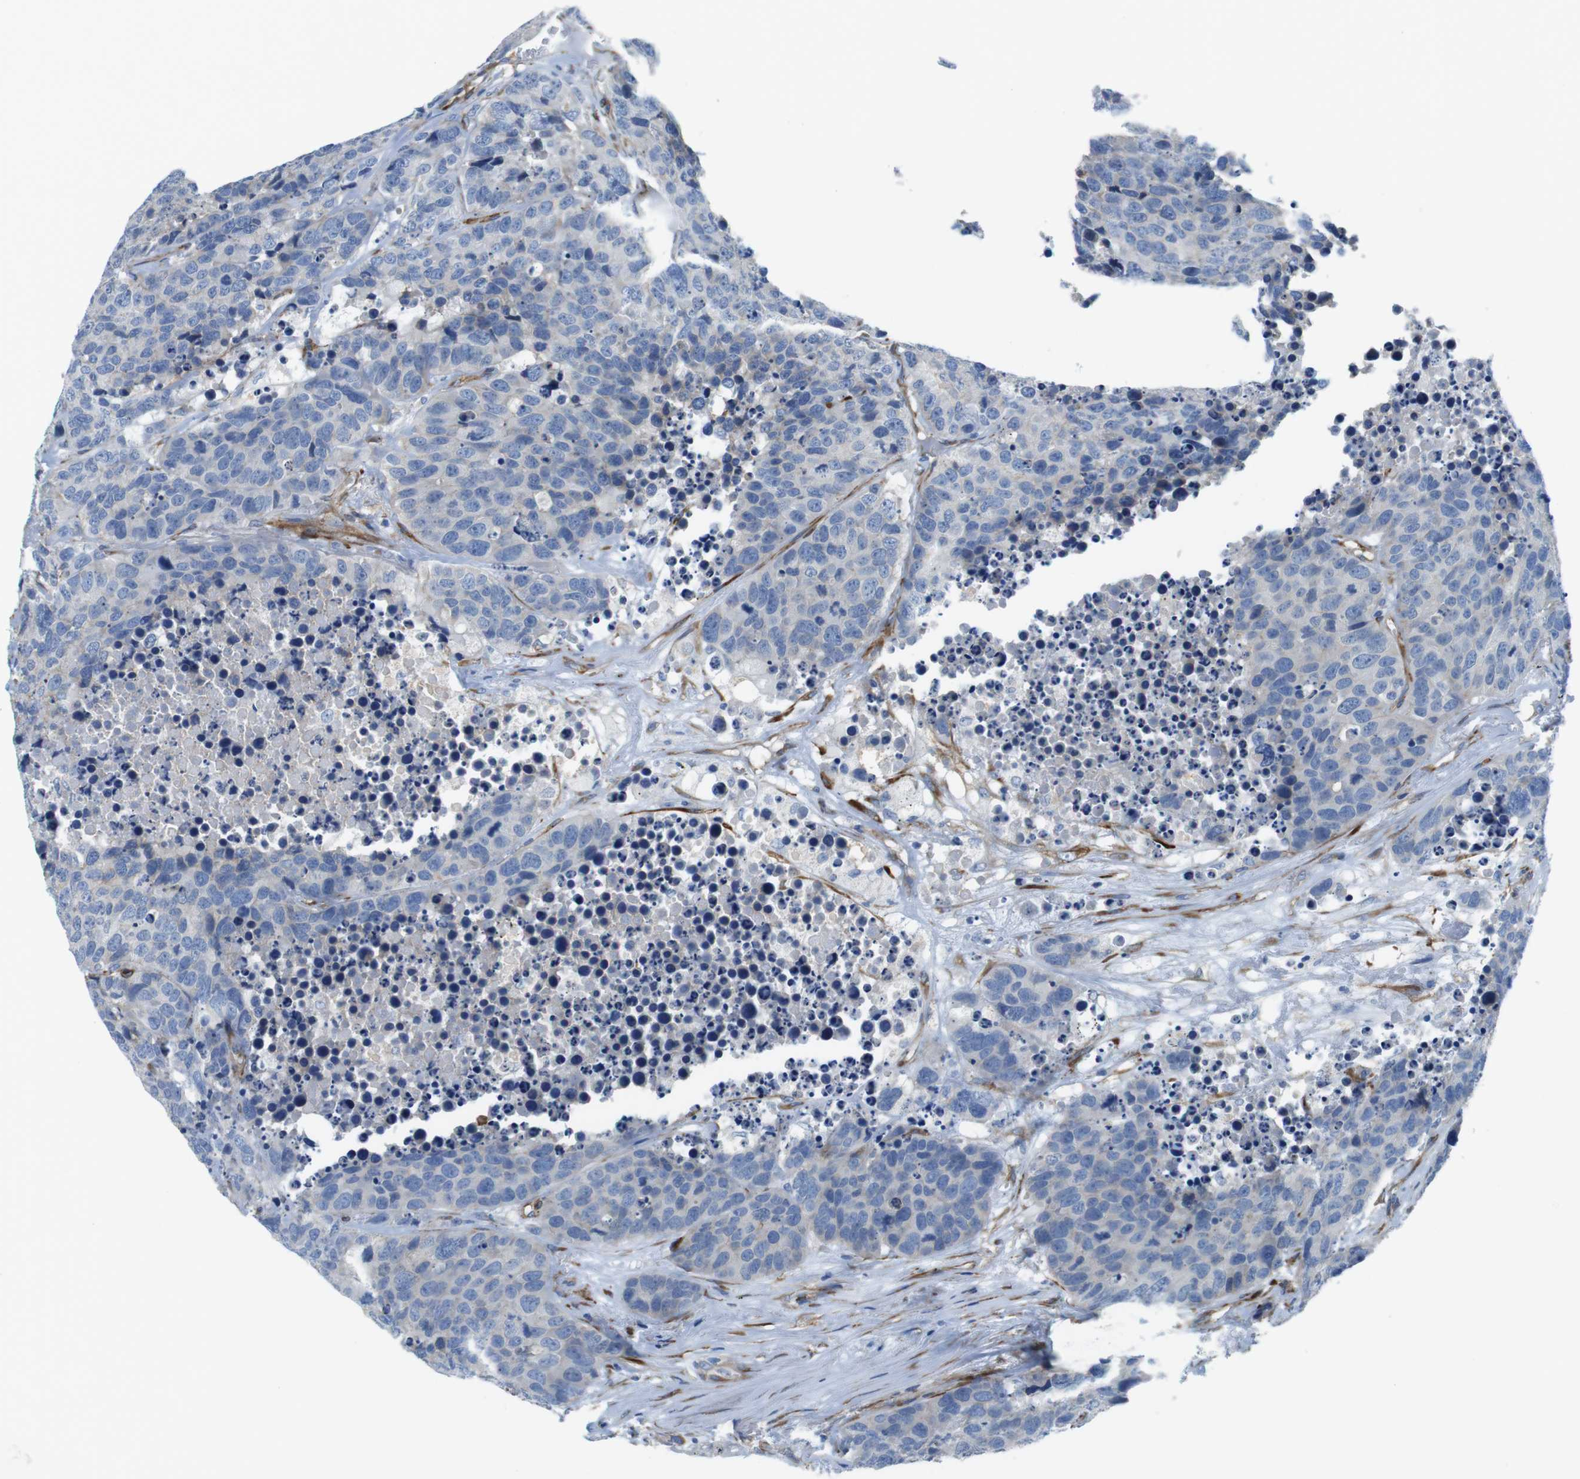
{"staining": {"intensity": "negative", "quantity": "none", "location": "none"}, "tissue": "carcinoid", "cell_type": "Tumor cells", "image_type": "cancer", "snomed": [{"axis": "morphology", "description": "Carcinoid, malignant, NOS"}, {"axis": "topography", "description": "Lung"}], "caption": "Carcinoid stained for a protein using immunohistochemistry reveals no staining tumor cells.", "gene": "EMP2", "patient": {"sex": "male", "age": 60}}